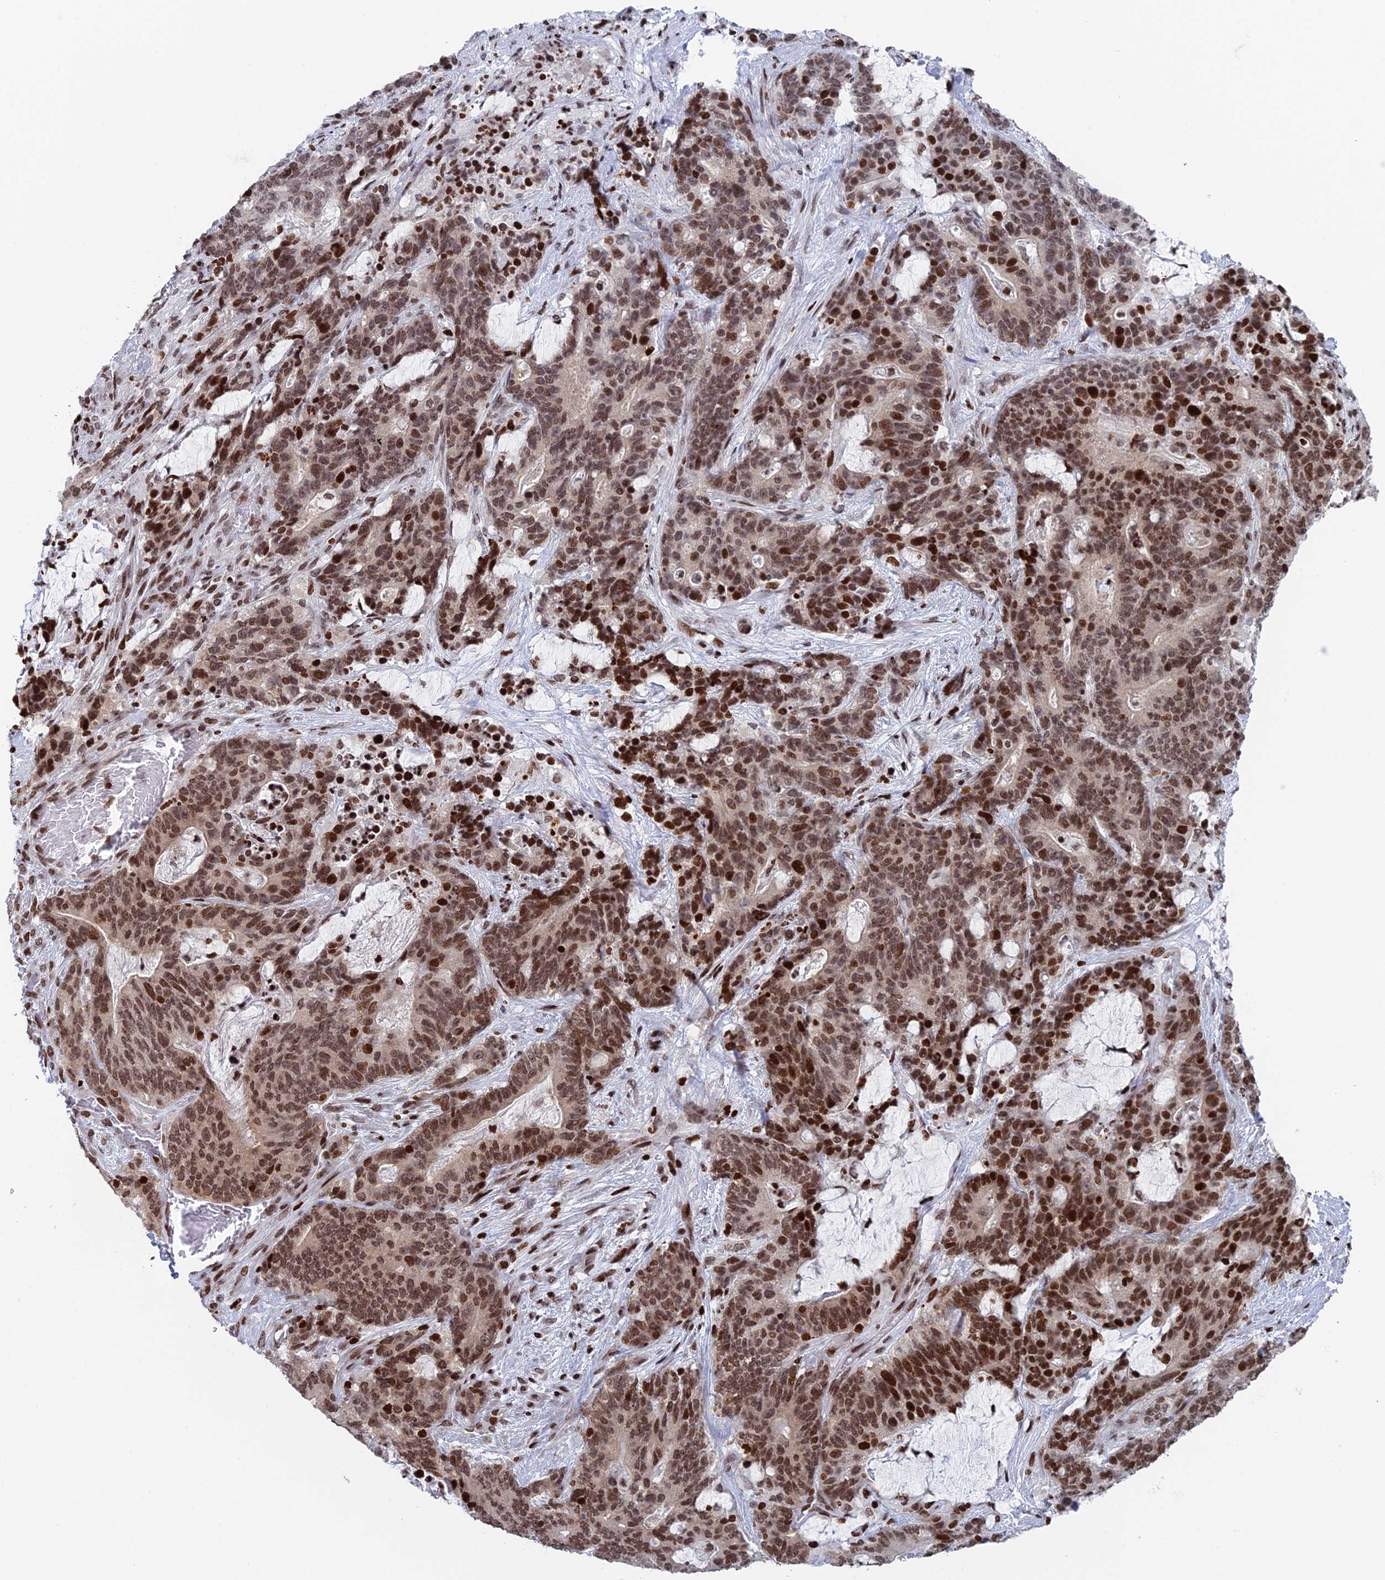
{"staining": {"intensity": "moderate", "quantity": ">75%", "location": "nuclear"}, "tissue": "stomach cancer", "cell_type": "Tumor cells", "image_type": "cancer", "snomed": [{"axis": "morphology", "description": "Normal tissue, NOS"}, {"axis": "morphology", "description": "Adenocarcinoma, NOS"}, {"axis": "topography", "description": "Stomach"}], "caption": "The histopathology image displays a brown stain indicating the presence of a protein in the nuclear of tumor cells in stomach cancer (adenocarcinoma). (DAB IHC with brightfield microscopy, high magnification).", "gene": "RPAP1", "patient": {"sex": "female", "age": 64}}